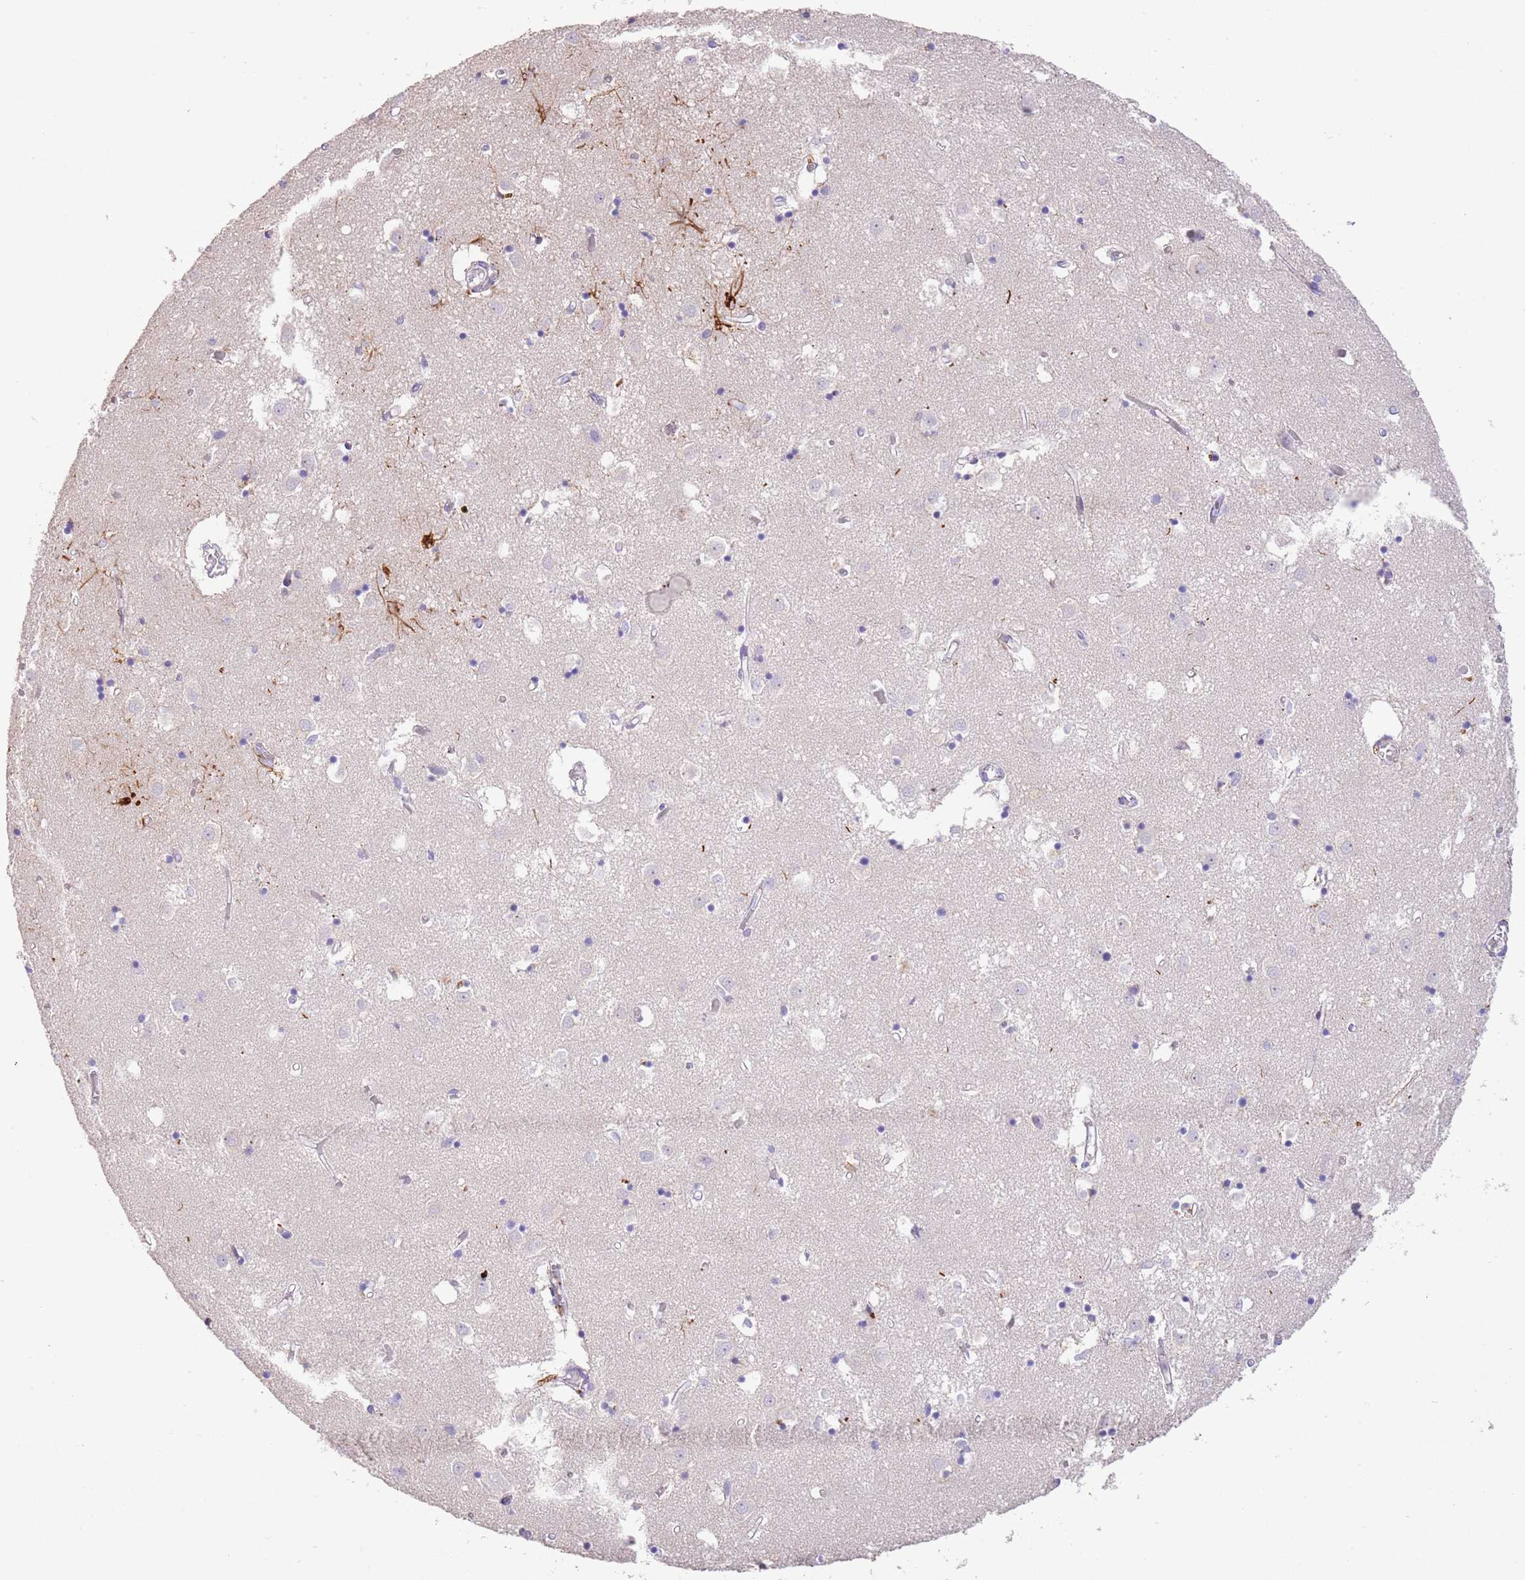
{"staining": {"intensity": "negative", "quantity": "none", "location": "none"}, "tissue": "caudate", "cell_type": "Glial cells", "image_type": "normal", "snomed": [{"axis": "morphology", "description": "Normal tissue, NOS"}, {"axis": "topography", "description": "Lateral ventricle wall"}], "caption": "High magnification brightfield microscopy of normal caudate stained with DAB (3,3'-diaminobenzidine) (brown) and counterstained with hematoxylin (blue): glial cells show no significant staining. (DAB immunohistochemistry (IHC), high magnification).", "gene": "SFTPA1", "patient": {"sex": "male", "age": 70}}